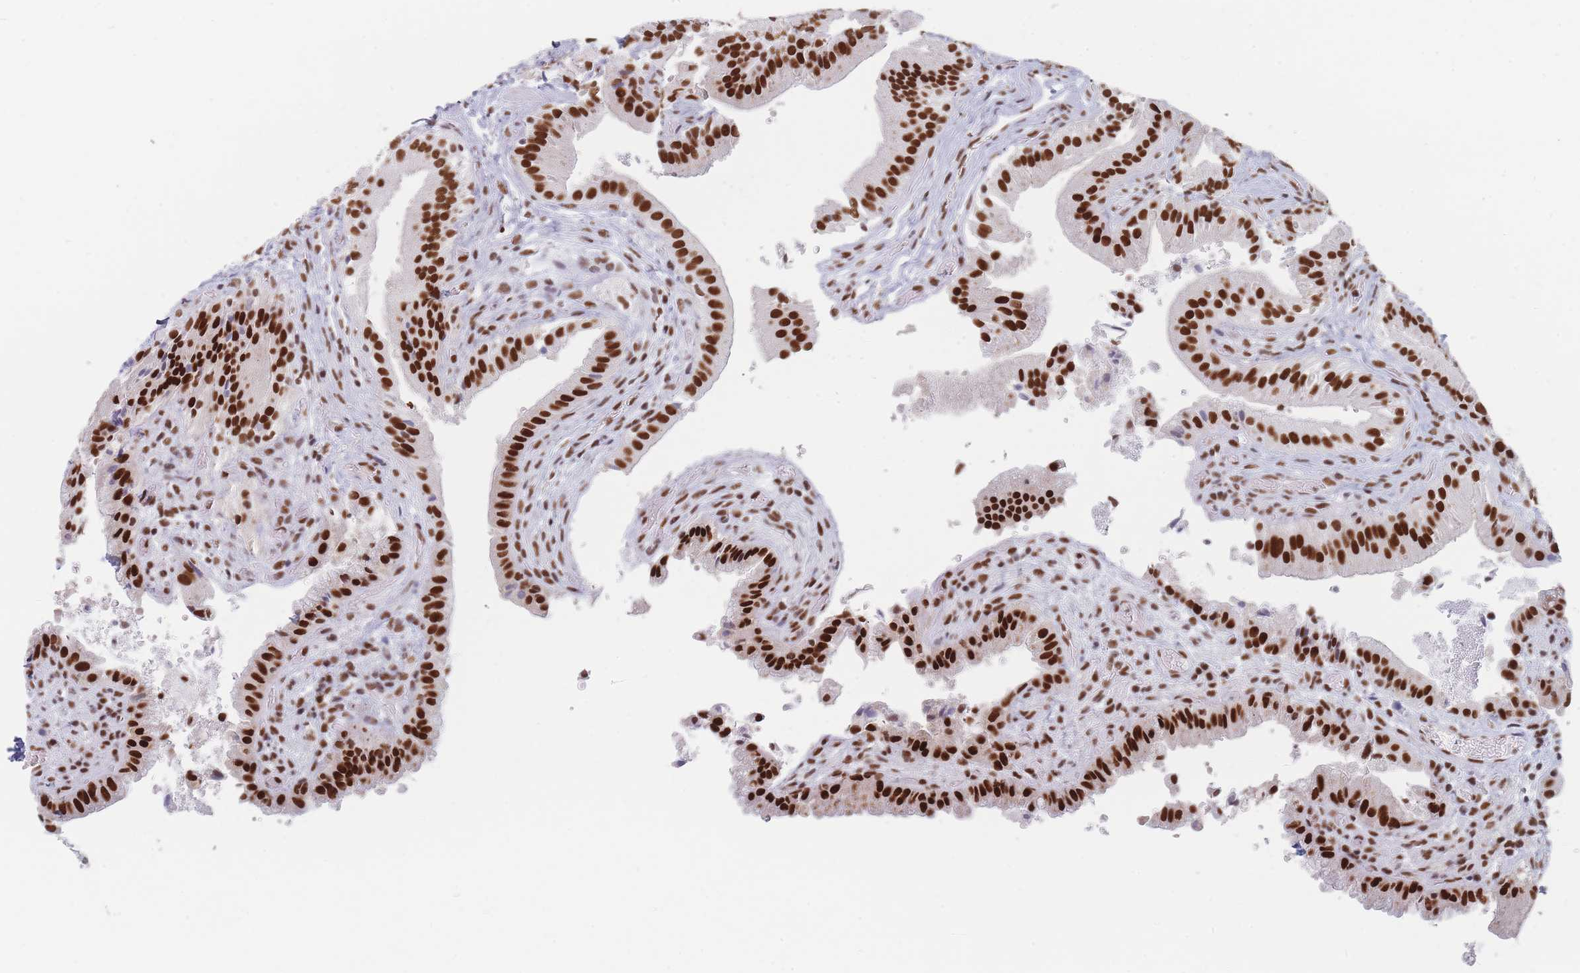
{"staining": {"intensity": "strong", "quantity": ">75%", "location": "nuclear"}, "tissue": "gallbladder", "cell_type": "Glandular cells", "image_type": "normal", "snomed": [{"axis": "morphology", "description": "Normal tissue, NOS"}, {"axis": "topography", "description": "Gallbladder"}], "caption": "IHC micrograph of unremarkable gallbladder: human gallbladder stained using IHC demonstrates high levels of strong protein expression localized specifically in the nuclear of glandular cells, appearing as a nuclear brown color.", "gene": "SAFB2", "patient": {"sex": "male", "age": 24}}